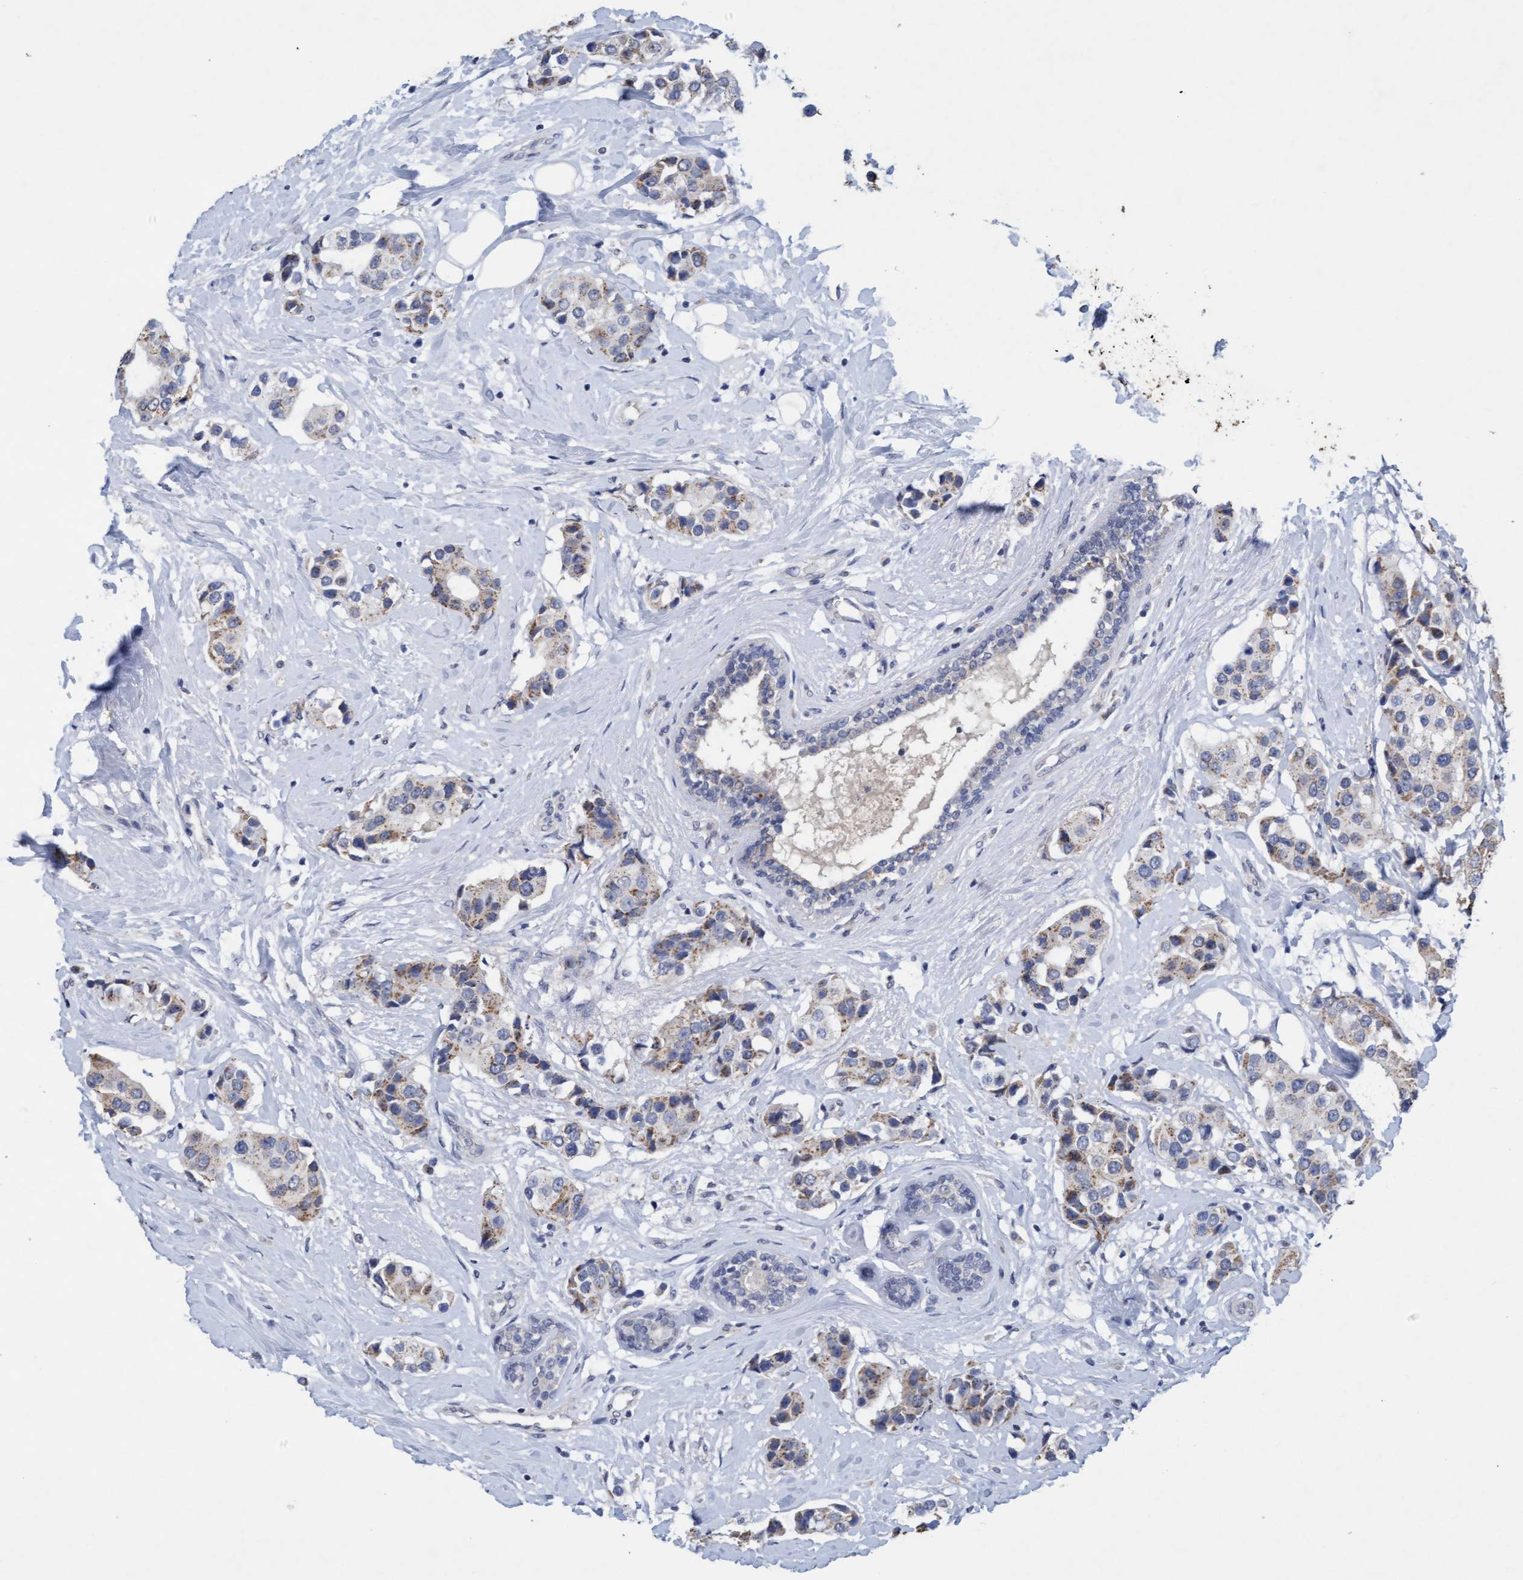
{"staining": {"intensity": "weak", "quantity": "<25%", "location": "cytoplasmic/membranous"}, "tissue": "breast cancer", "cell_type": "Tumor cells", "image_type": "cancer", "snomed": [{"axis": "morphology", "description": "Normal tissue, NOS"}, {"axis": "morphology", "description": "Duct carcinoma"}, {"axis": "topography", "description": "Breast"}], "caption": "DAB (3,3'-diaminobenzidine) immunohistochemical staining of human breast cancer (invasive ductal carcinoma) demonstrates no significant positivity in tumor cells.", "gene": "VSIG8", "patient": {"sex": "female", "age": 39}}